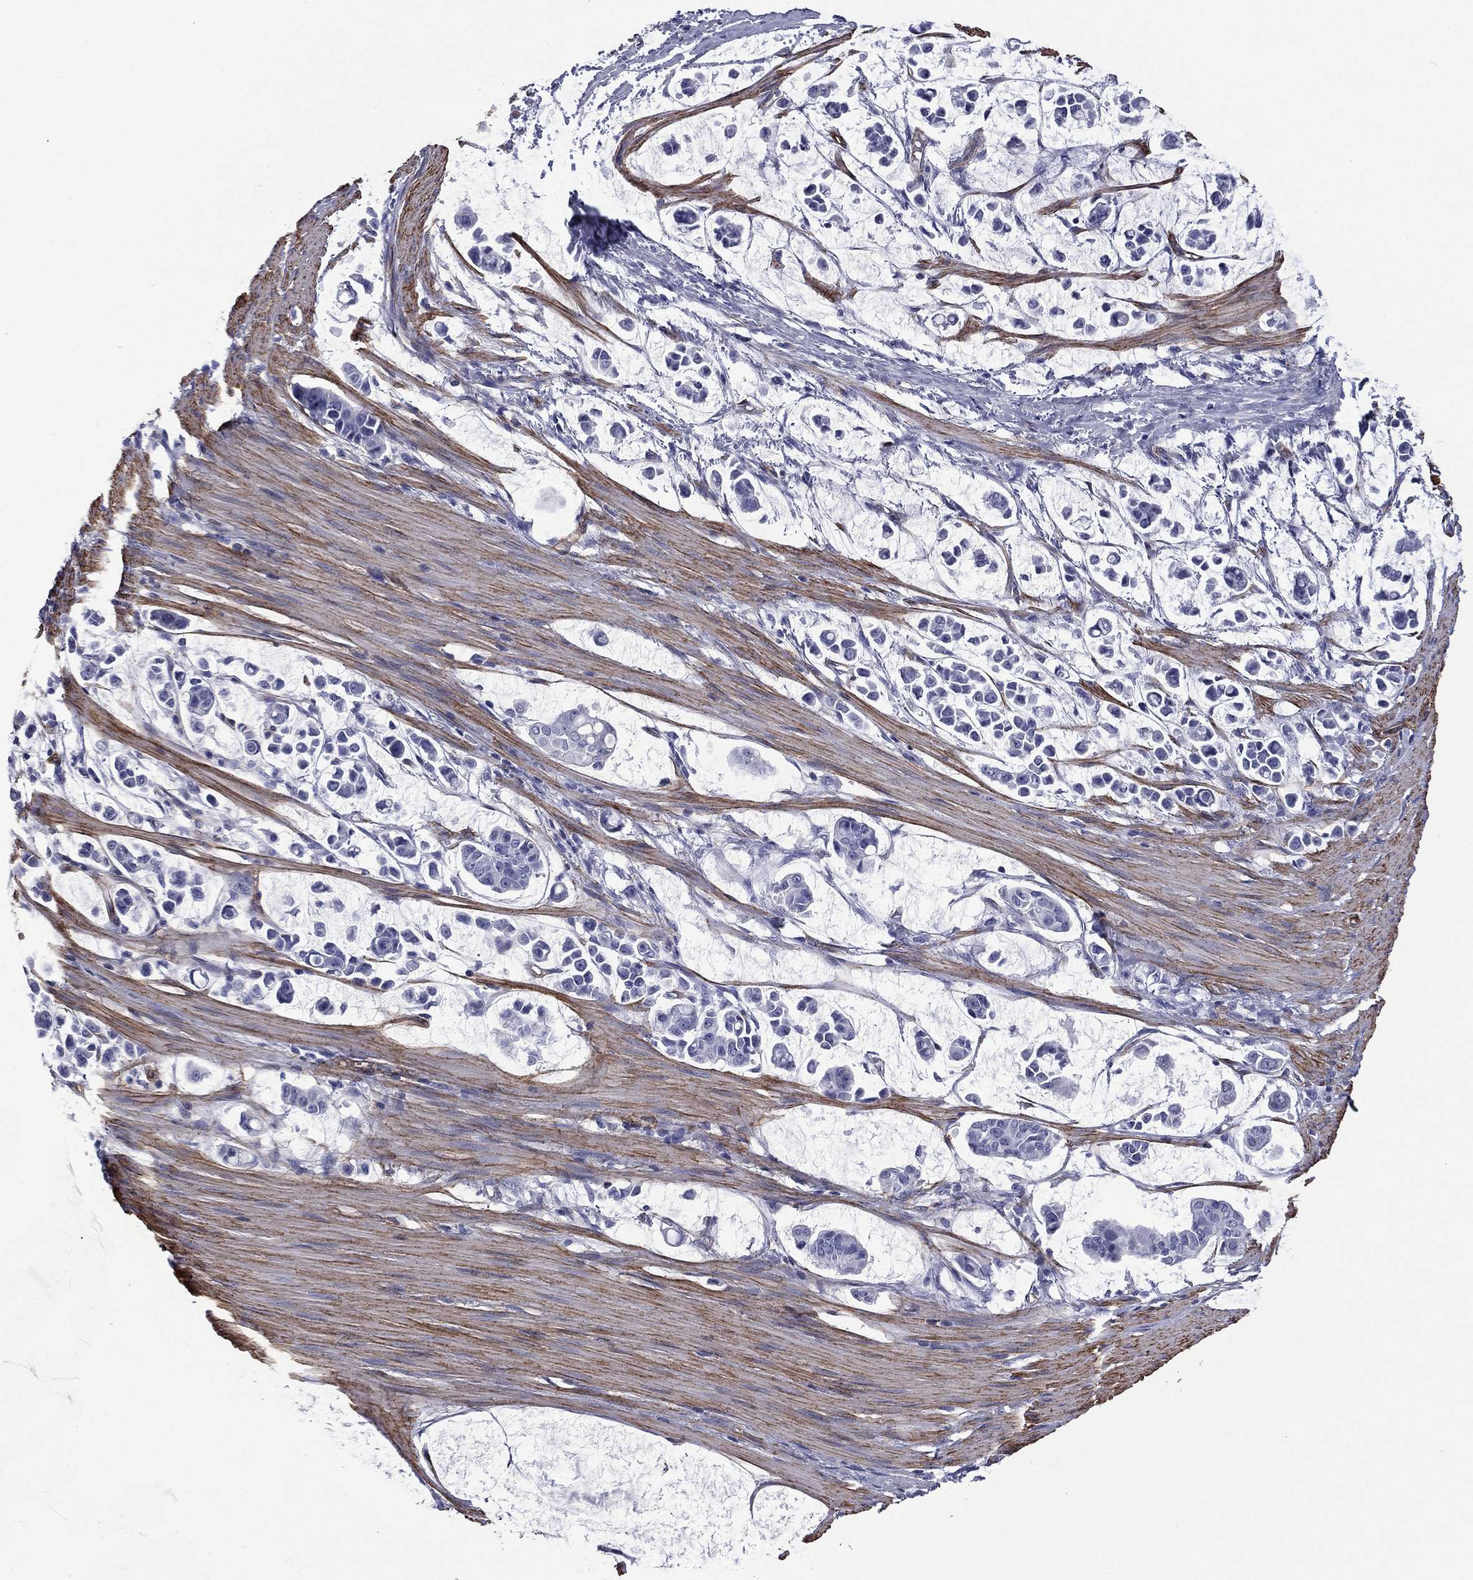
{"staining": {"intensity": "negative", "quantity": "none", "location": "none"}, "tissue": "stomach cancer", "cell_type": "Tumor cells", "image_type": "cancer", "snomed": [{"axis": "morphology", "description": "Adenocarcinoma, NOS"}, {"axis": "topography", "description": "Stomach"}], "caption": "This histopathology image is of stomach adenocarcinoma stained with immunohistochemistry (IHC) to label a protein in brown with the nuclei are counter-stained blue. There is no positivity in tumor cells. The staining was performed using DAB (3,3'-diaminobenzidine) to visualize the protein expression in brown, while the nuclei were stained in blue with hematoxylin (Magnification: 20x).", "gene": "CAVIN3", "patient": {"sex": "male", "age": 82}}